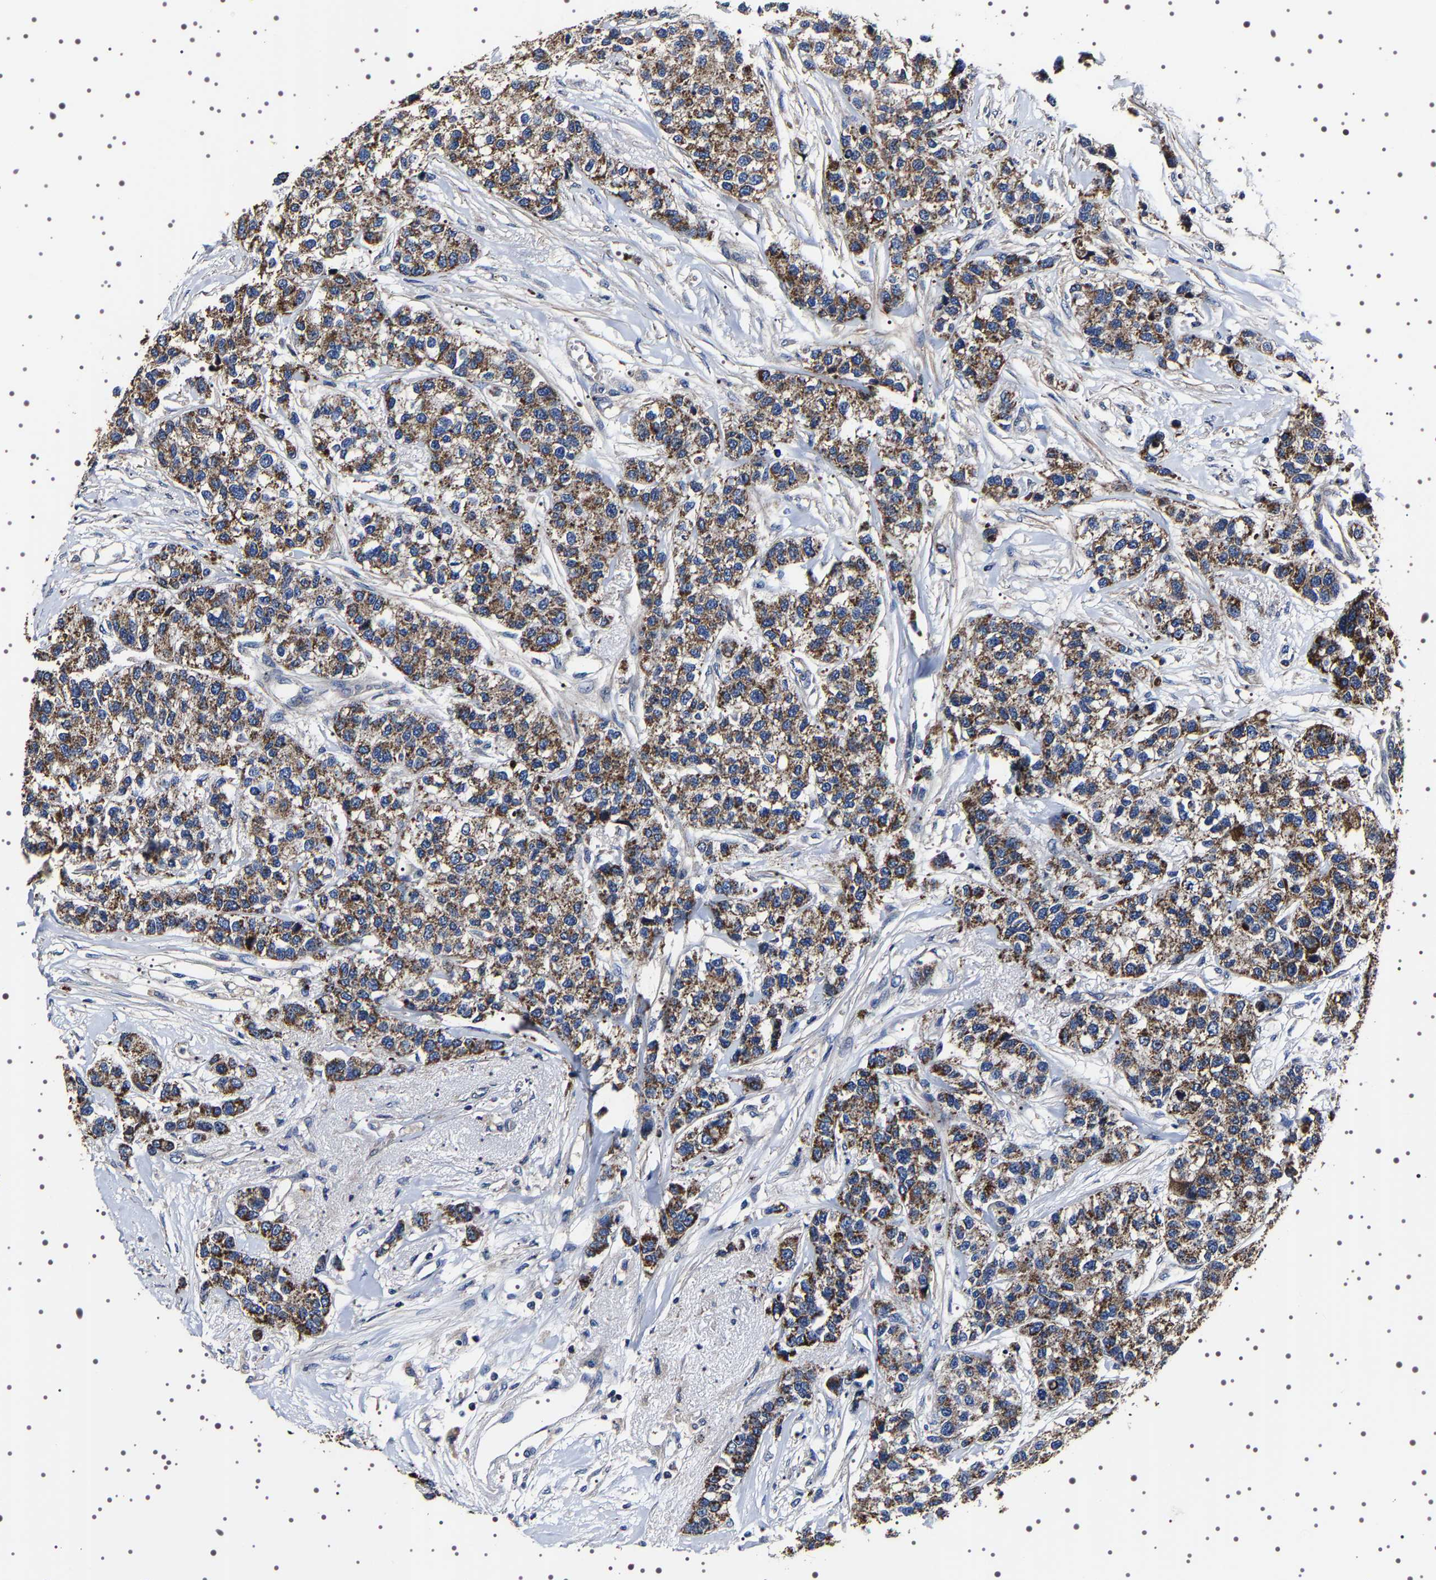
{"staining": {"intensity": "moderate", "quantity": ">75%", "location": "cytoplasmic/membranous"}, "tissue": "breast cancer", "cell_type": "Tumor cells", "image_type": "cancer", "snomed": [{"axis": "morphology", "description": "Duct carcinoma"}, {"axis": "topography", "description": "Breast"}], "caption": "Protein staining of breast cancer tissue exhibits moderate cytoplasmic/membranous positivity in about >75% of tumor cells. The protein is stained brown, and the nuclei are stained in blue (DAB IHC with brightfield microscopy, high magnification).", "gene": "WDR1", "patient": {"sex": "female", "age": 51}}